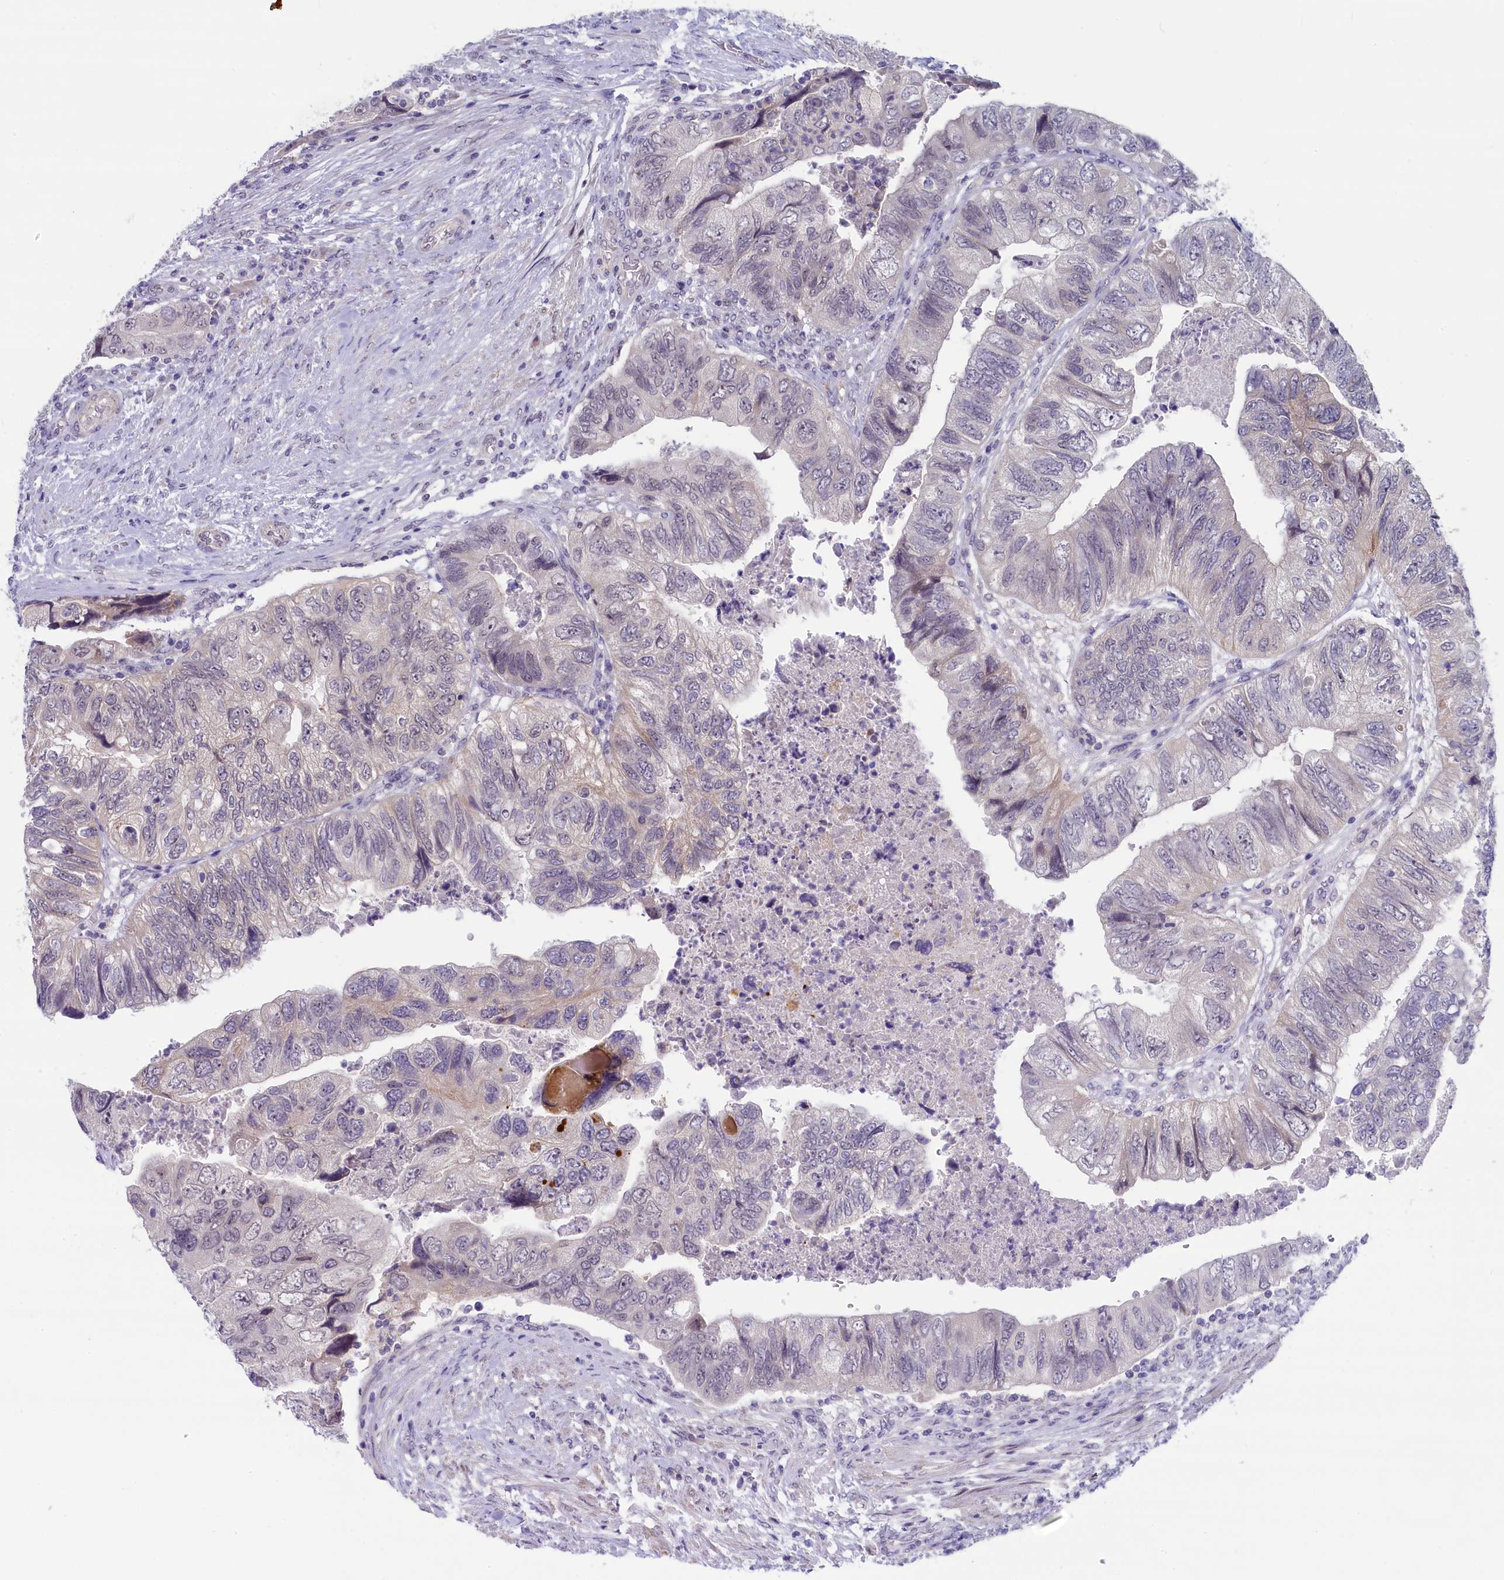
{"staining": {"intensity": "weak", "quantity": "<25%", "location": "nuclear"}, "tissue": "colorectal cancer", "cell_type": "Tumor cells", "image_type": "cancer", "snomed": [{"axis": "morphology", "description": "Adenocarcinoma, NOS"}, {"axis": "topography", "description": "Rectum"}], "caption": "Immunohistochemistry micrograph of neoplastic tissue: human colorectal adenocarcinoma stained with DAB (3,3'-diaminobenzidine) shows no significant protein expression in tumor cells.", "gene": "CRAMP1", "patient": {"sex": "male", "age": 63}}